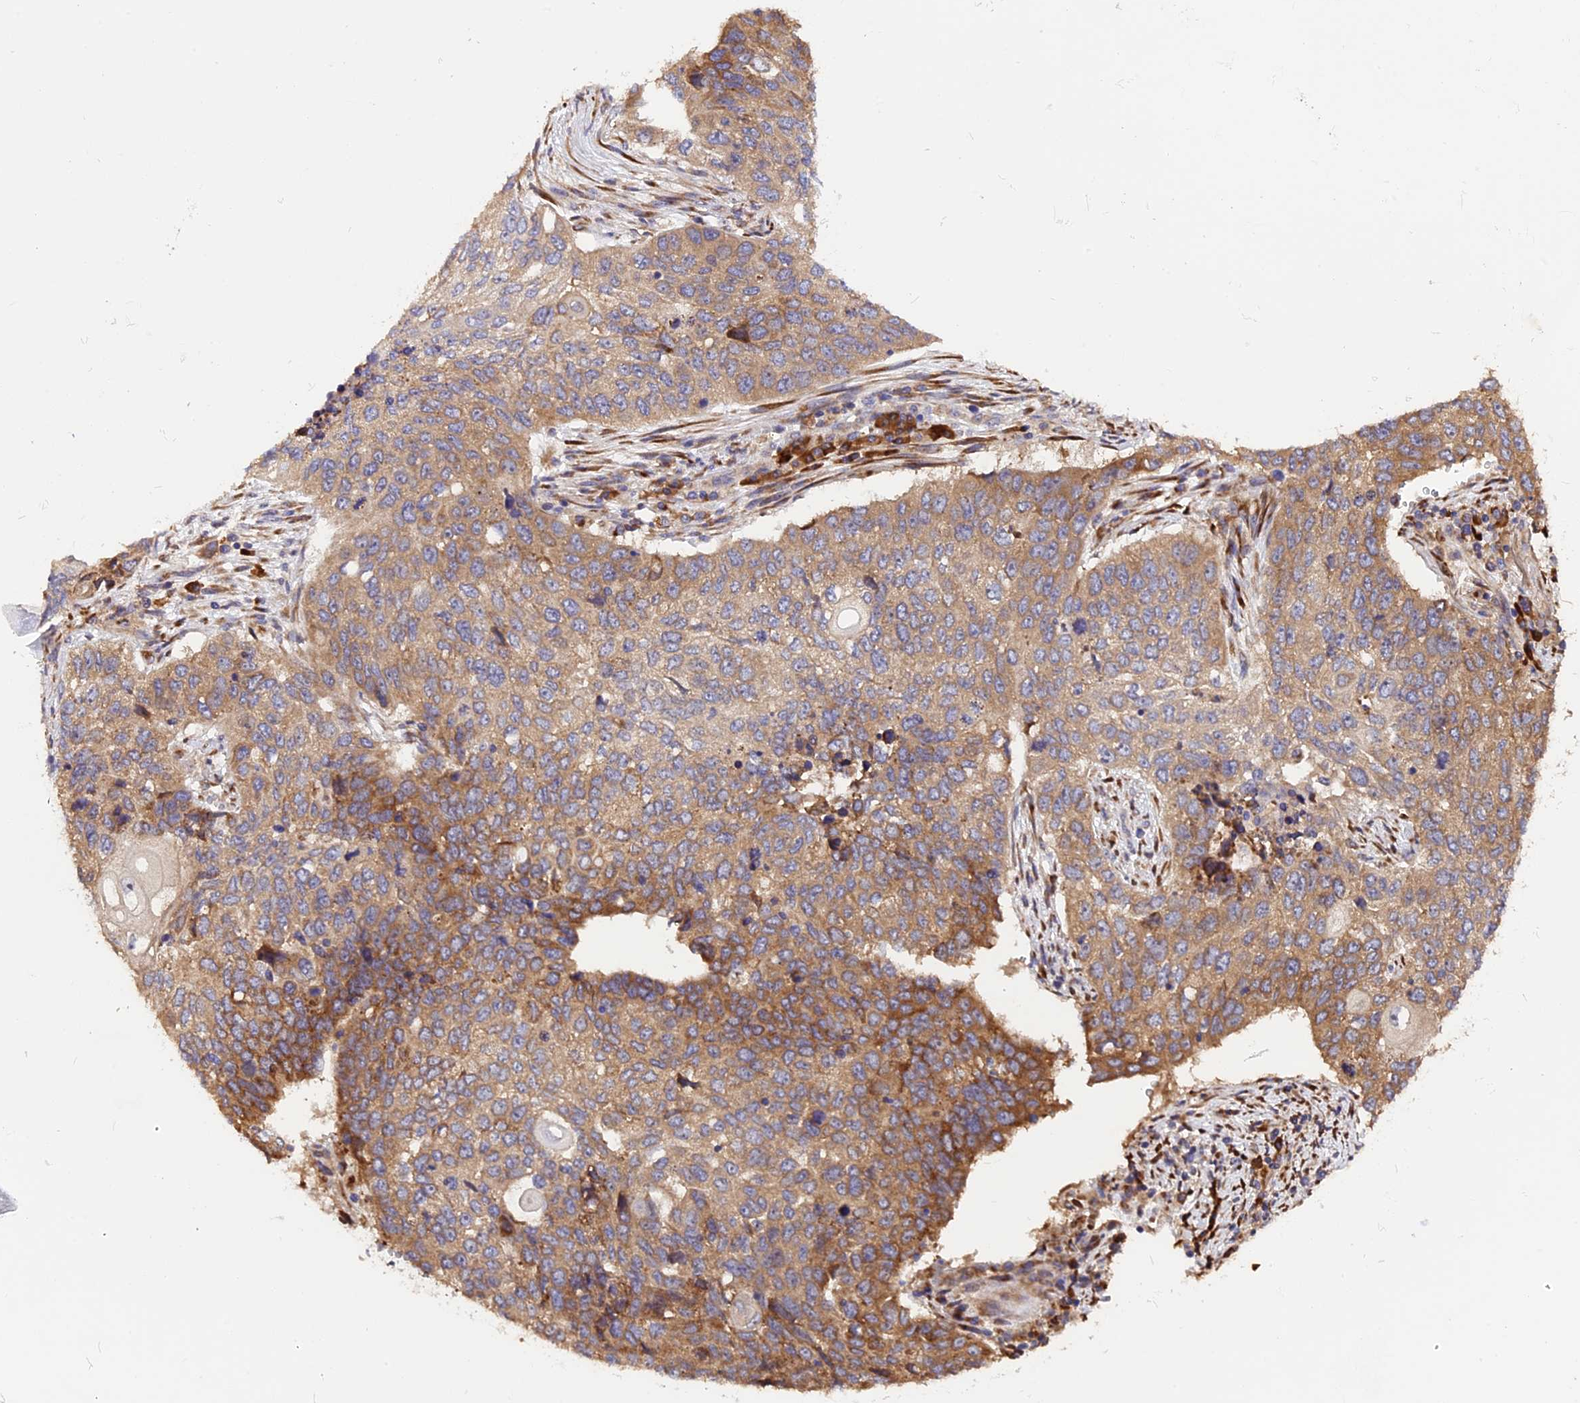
{"staining": {"intensity": "moderate", "quantity": ">75%", "location": "cytoplasmic/membranous"}, "tissue": "lung cancer", "cell_type": "Tumor cells", "image_type": "cancer", "snomed": [{"axis": "morphology", "description": "Squamous cell carcinoma, NOS"}, {"axis": "topography", "description": "Lung"}], "caption": "The photomicrograph demonstrates immunohistochemical staining of lung cancer. There is moderate cytoplasmic/membranous staining is seen in approximately >75% of tumor cells.", "gene": "GNPTAB", "patient": {"sex": "female", "age": 63}}